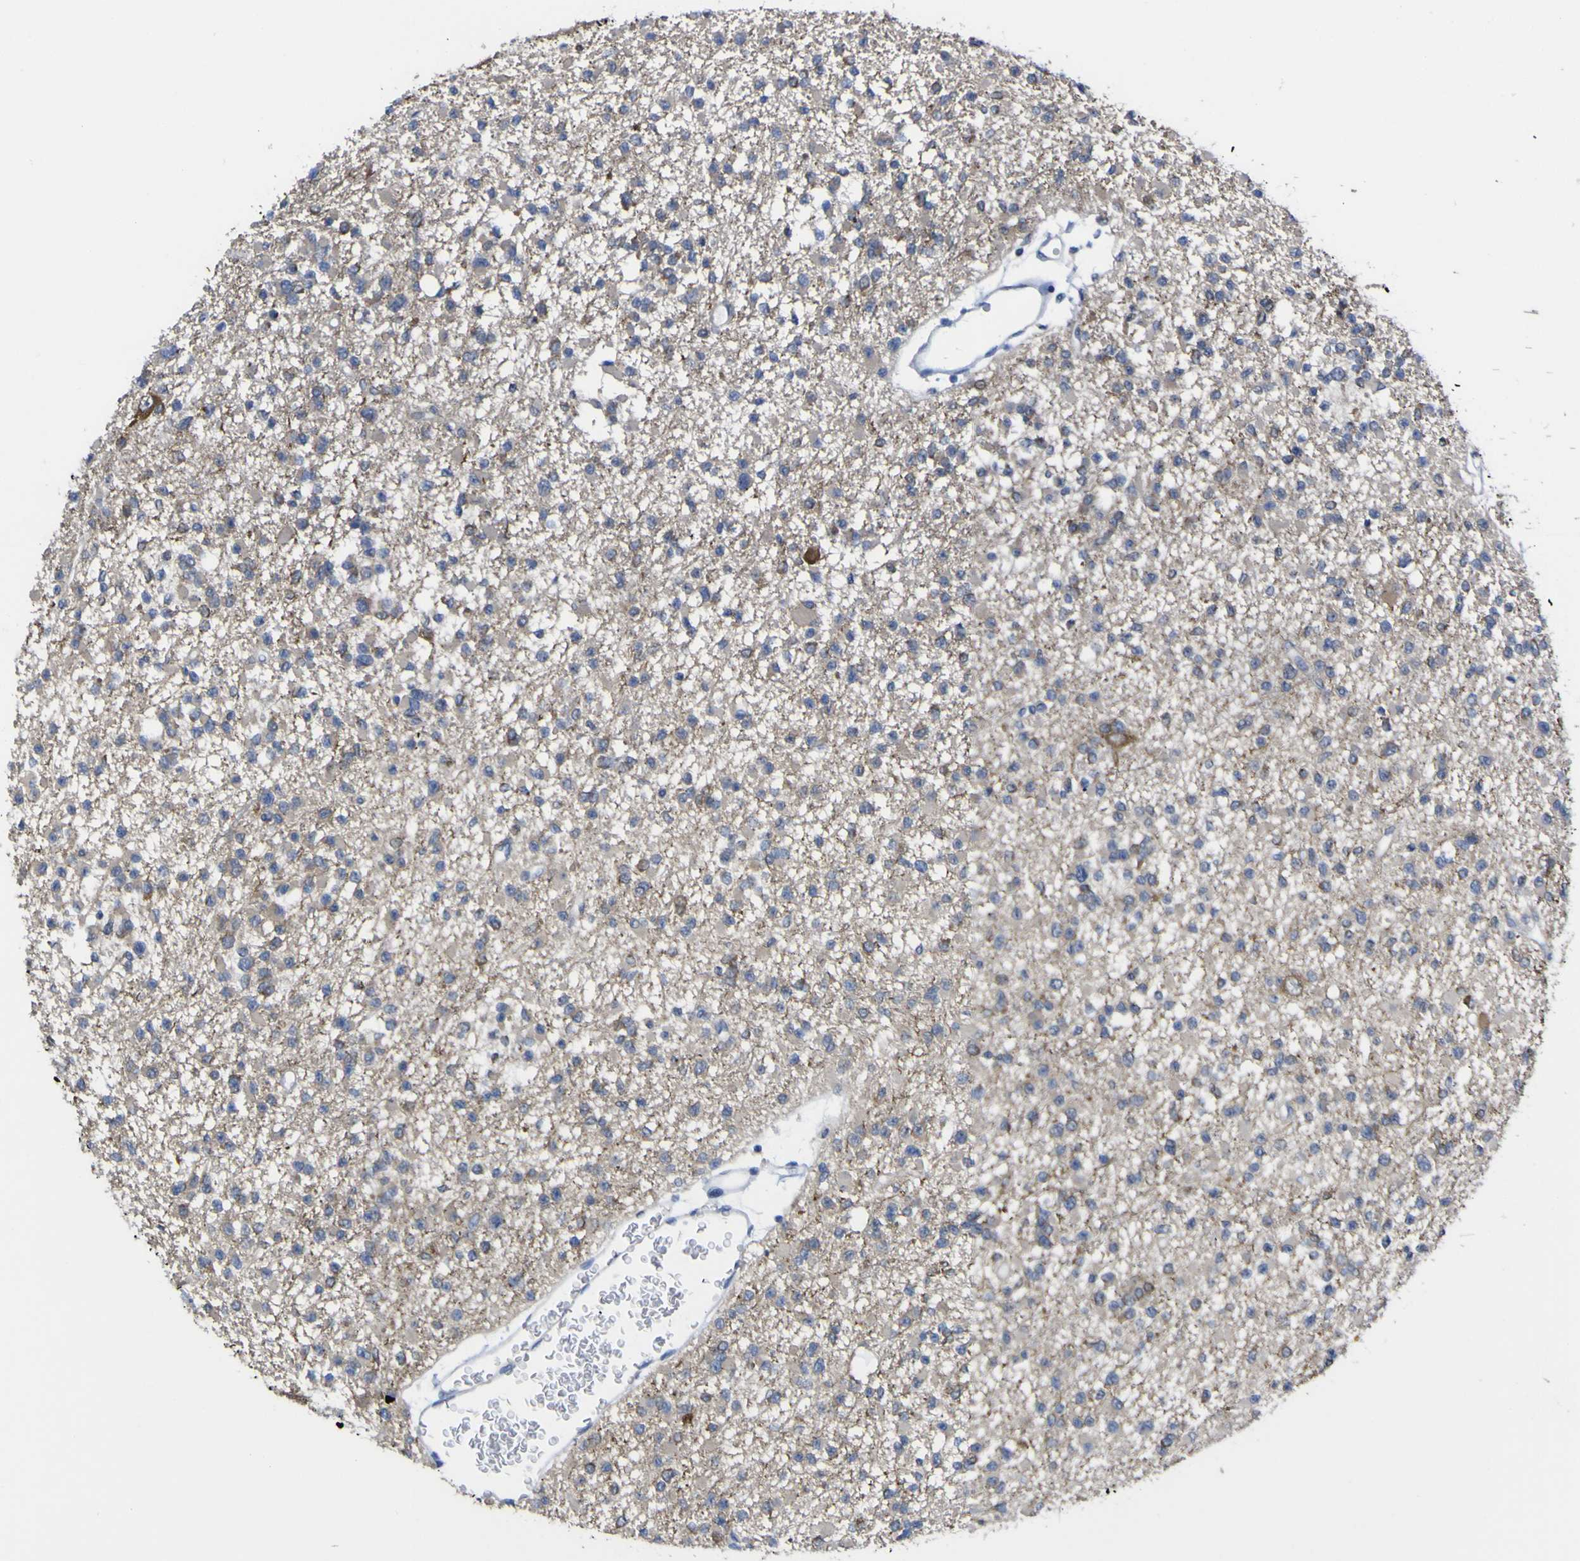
{"staining": {"intensity": "moderate", "quantity": "<25%", "location": "cytoplasmic/membranous"}, "tissue": "glioma", "cell_type": "Tumor cells", "image_type": "cancer", "snomed": [{"axis": "morphology", "description": "Glioma, malignant, Low grade"}, {"axis": "topography", "description": "Brain"}], "caption": "There is low levels of moderate cytoplasmic/membranous expression in tumor cells of glioma, as demonstrated by immunohistochemical staining (brown color).", "gene": "TNFRSF11A", "patient": {"sex": "female", "age": 22}}